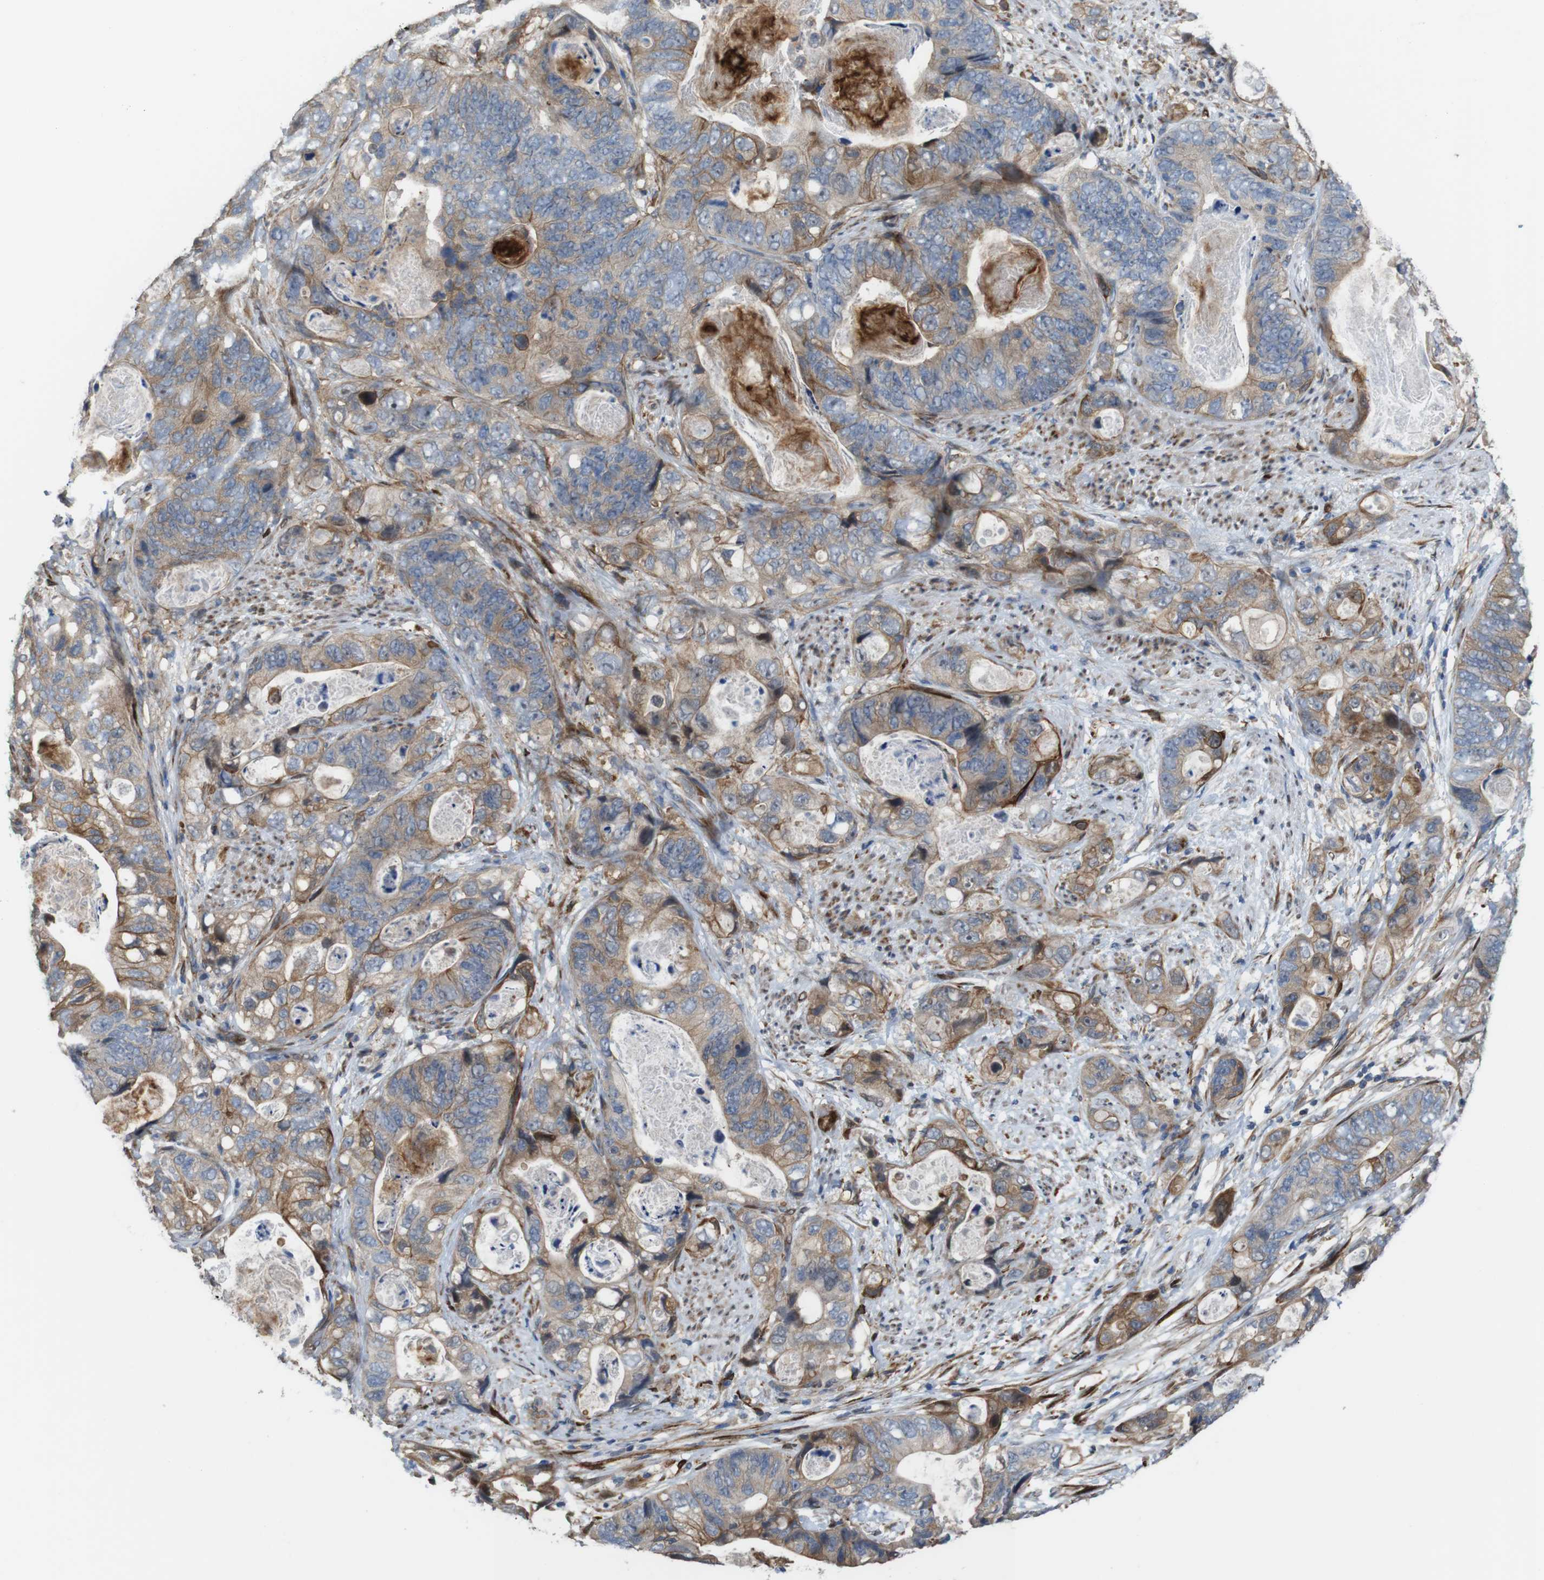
{"staining": {"intensity": "moderate", "quantity": ">75%", "location": "cytoplasmic/membranous"}, "tissue": "stomach cancer", "cell_type": "Tumor cells", "image_type": "cancer", "snomed": [{"axis": "morphology", "description": "Adenocarcinoma, NOS"}, {"axis": "topography", "description": "Stomach"}], "caption": "Protein analysis of stomach cancer (adenocarcinoma) tissue reveals moderate cytoplasmic/membranous expression in about >75% of tumor cells.", "gene": "PCOLCE2", "patient": {"sex": "female", "age": 89}}